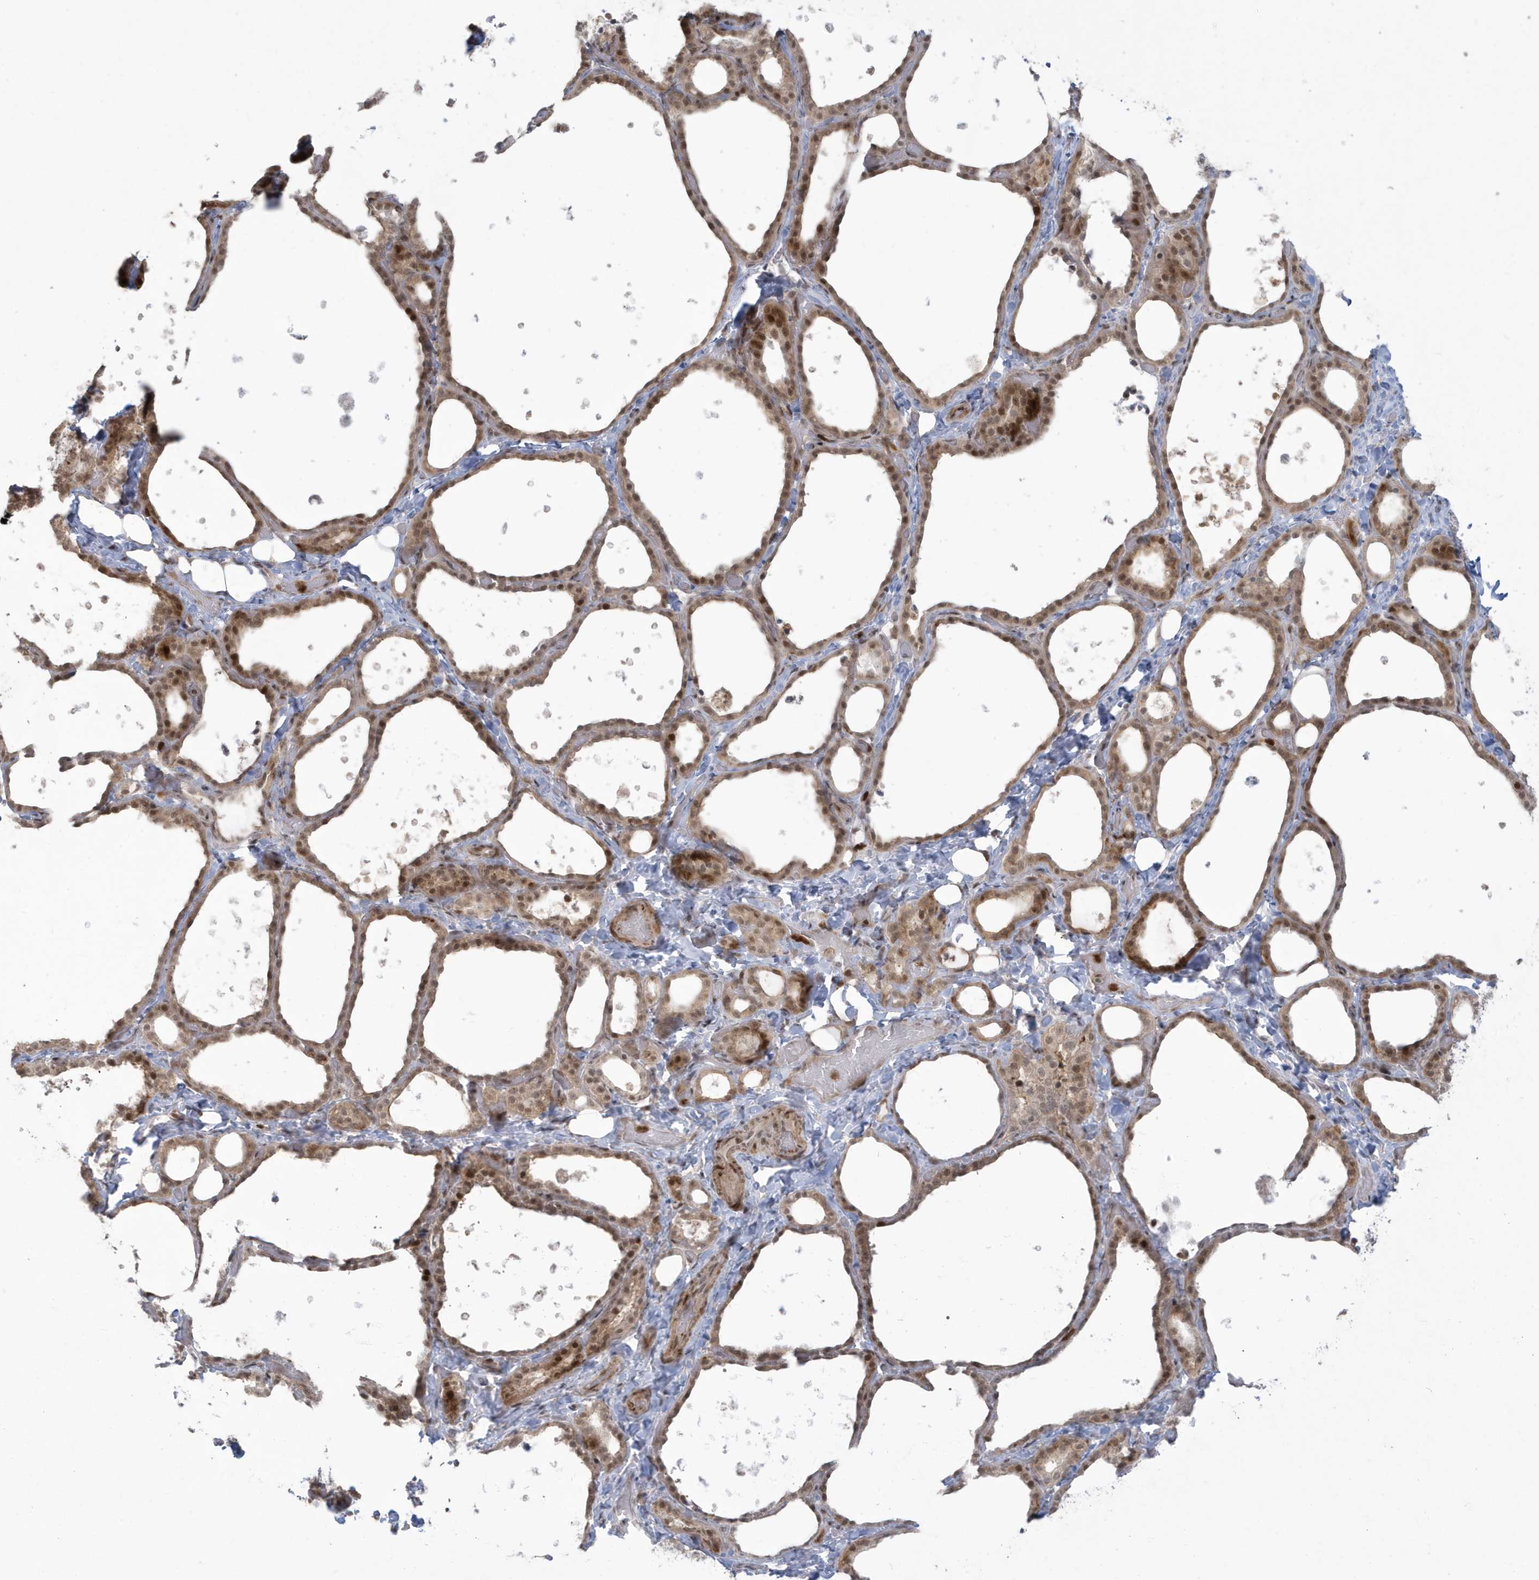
{"staining": {"intensity": "moderate", "quantity": ">75%", "location": "cytoplasmic/membranous,nuclear"}, "tissue": "thyroid gland", "cell_type": "Glandular cells", "image_type": "normal", "snomed": [{"axis": "morphology", "description": "Normal tissue, NOS"}, {"axis": "topography", "description": "Thyroid gland"}], "caption": "Moderate cytoplasmic/membranous,nuclear protein expression is appreciated in about >75% of glandular cells in thyroid gland. (DAB (3,3'-diaminobenzidine) IHC with brightfield microscopy, high magnification).", "gene": "C1orf52", "patient": {"sex": "female", "age": 44}}